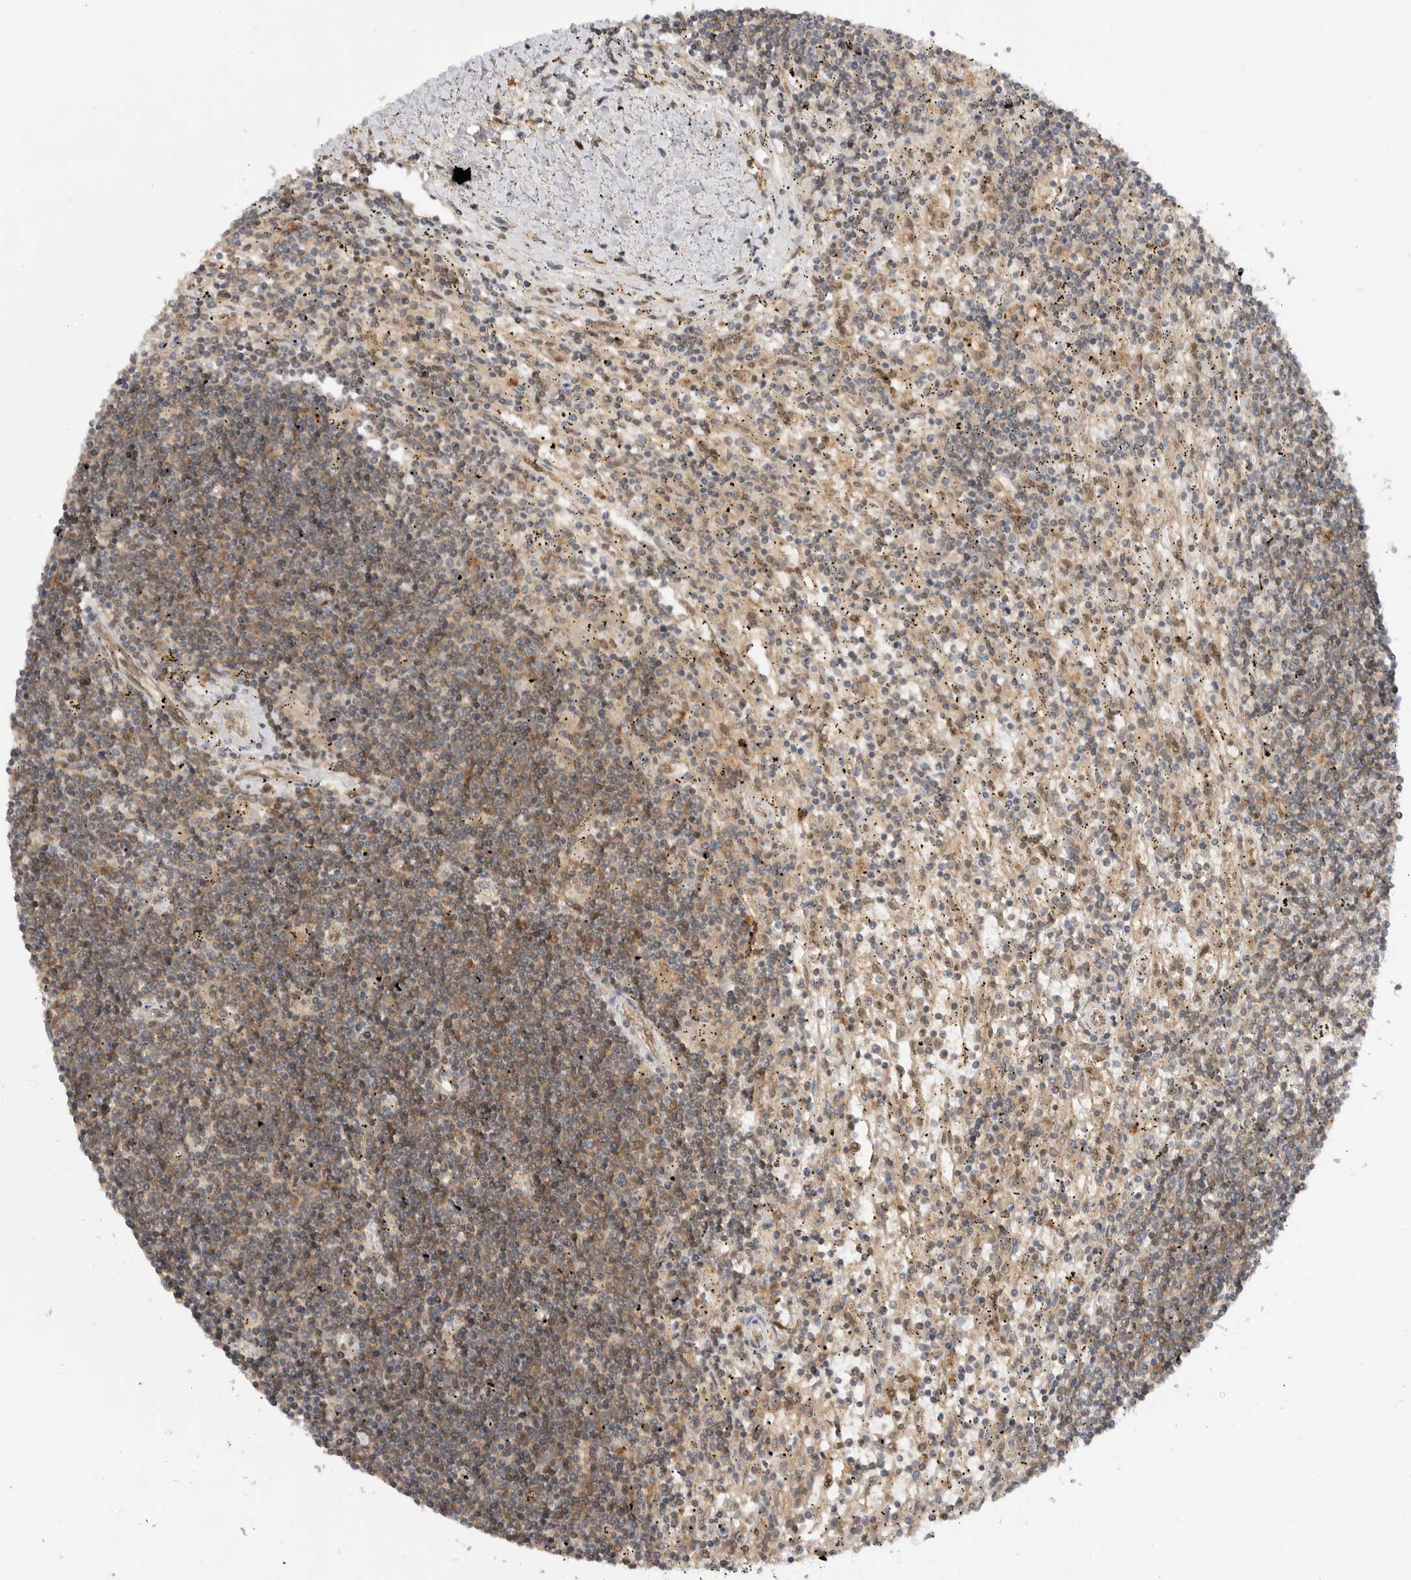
{"staining": {"intensity": "weak", "quantity": "<25%", "location": "cytoplasmic/membranous"}, "tissue": "lymphoma", "cell_type": "Tumor cells", "image_type": "cancer", "snomed": [{"axis": "morphology", "description": "Malignant lymphoma, non-Hodgkin's type, Low grade"}, {"axis": "topography", "description": "Spleen"}], "caption": "Immunohistochemistry (IHC) micrograph of lymphoma stained for a protein (brown), which shows no staining in tumor cells.", "gene": "DCAF8", "patient": {"sex": "male", "age": 76}}